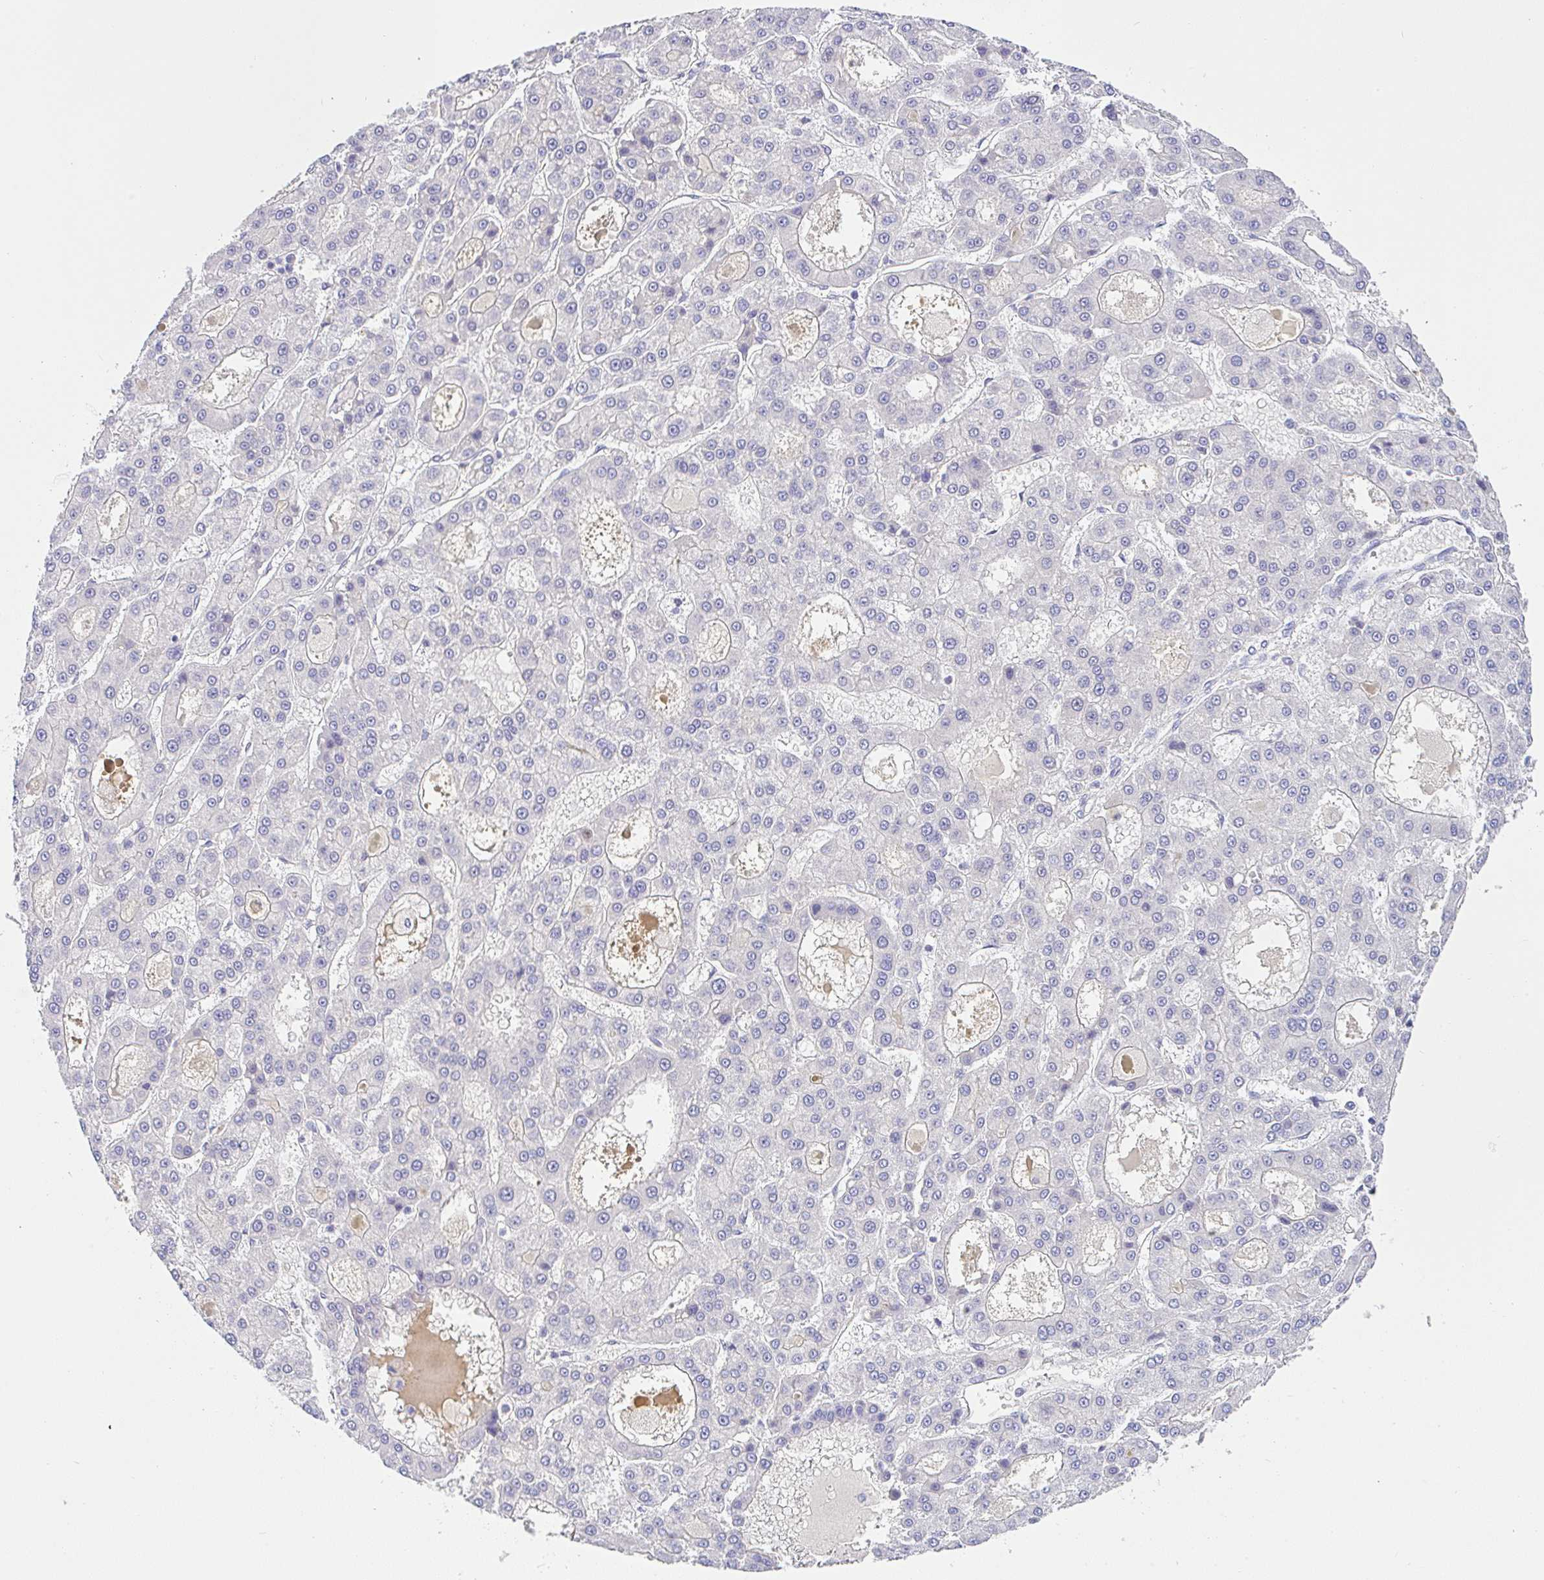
{"staining": {"intensity": "negative", "quantity": "none", "location": "none"}, "tissue": "liver cancer", "cell_type": "Tumor cells", "image_type": "cancer", "snomed": [{"axis": "morphology", "description": "Carcinoma, Hepatocellular, NOS"}, {"axis": "topography", "description": "Liver"}], "caption": "Photomicrograph shows no significant protein staining in tumor cells of liver hepatocellular carcinoma.", "gene": "SERPINE3", "patient": {"sex": "male", "age": 70}}